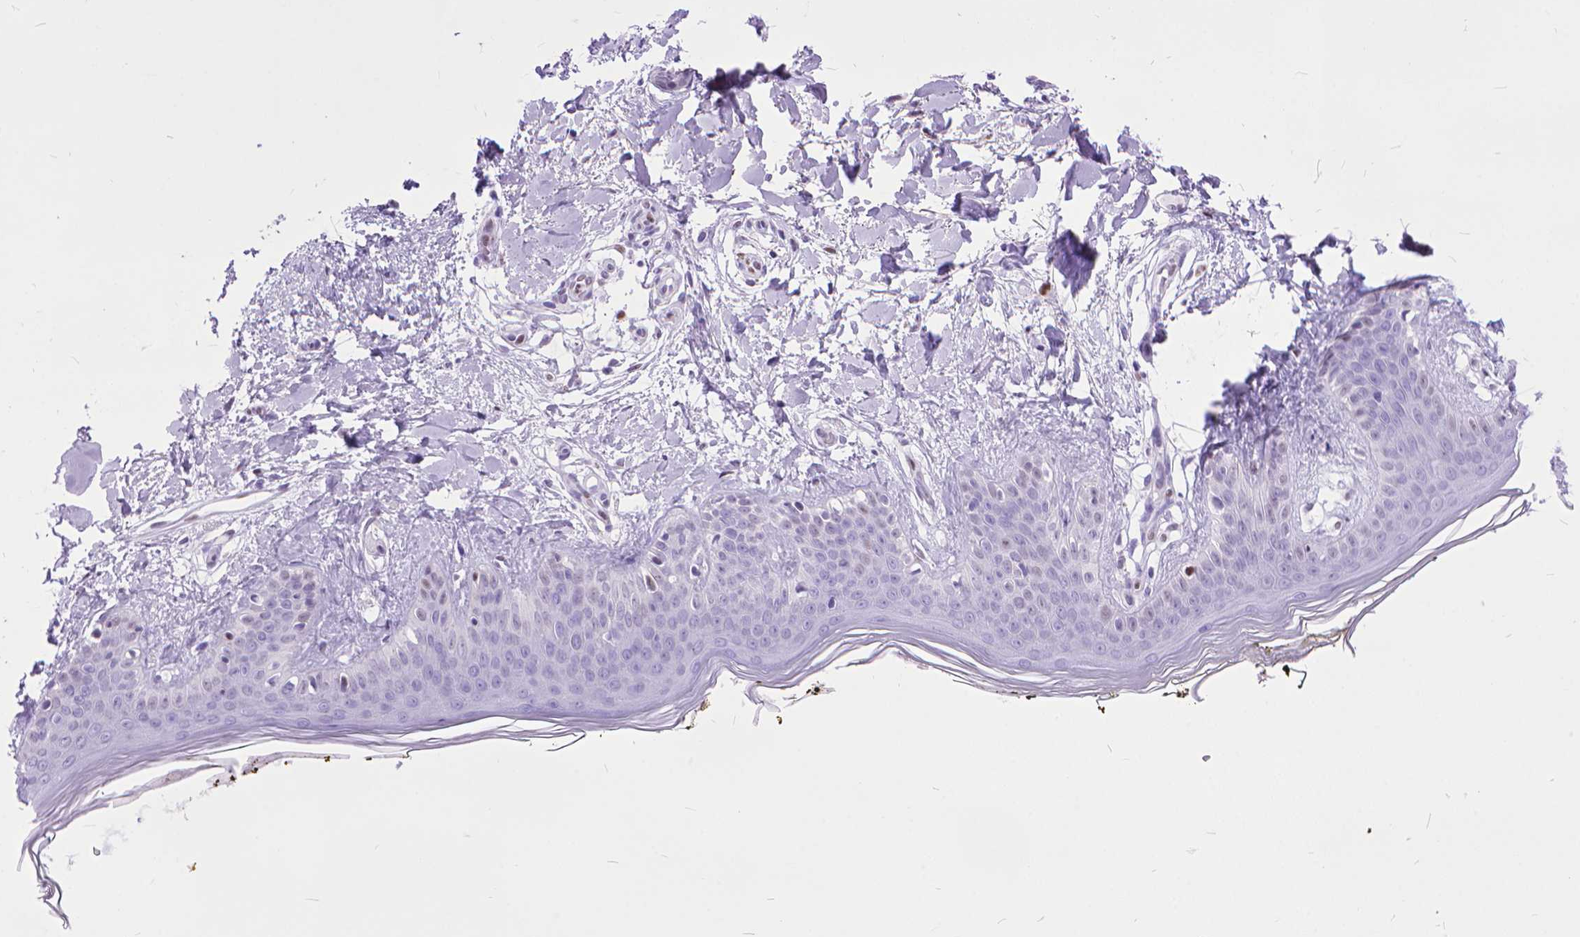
{"staining": {"intensity": "negative", "quantity": "none", "location": "none"}, "tissue": "skin", "cell_type": "Fibroblasts", "image_type": "normal", "snomed": [{"axis": "morphology", "description": "Normal tissue, NOS"}, {"axis": "topography", "description": "Skin"}], "caption": "This is a image of immunohistochemistry staining of unremarkable skin, which shows no positivity in fibroblasts. (Brightfield microscopy of DAB IHC at high magnification).", "gene": "POLE4", "patient": {"sex": "female", "age": 34}}